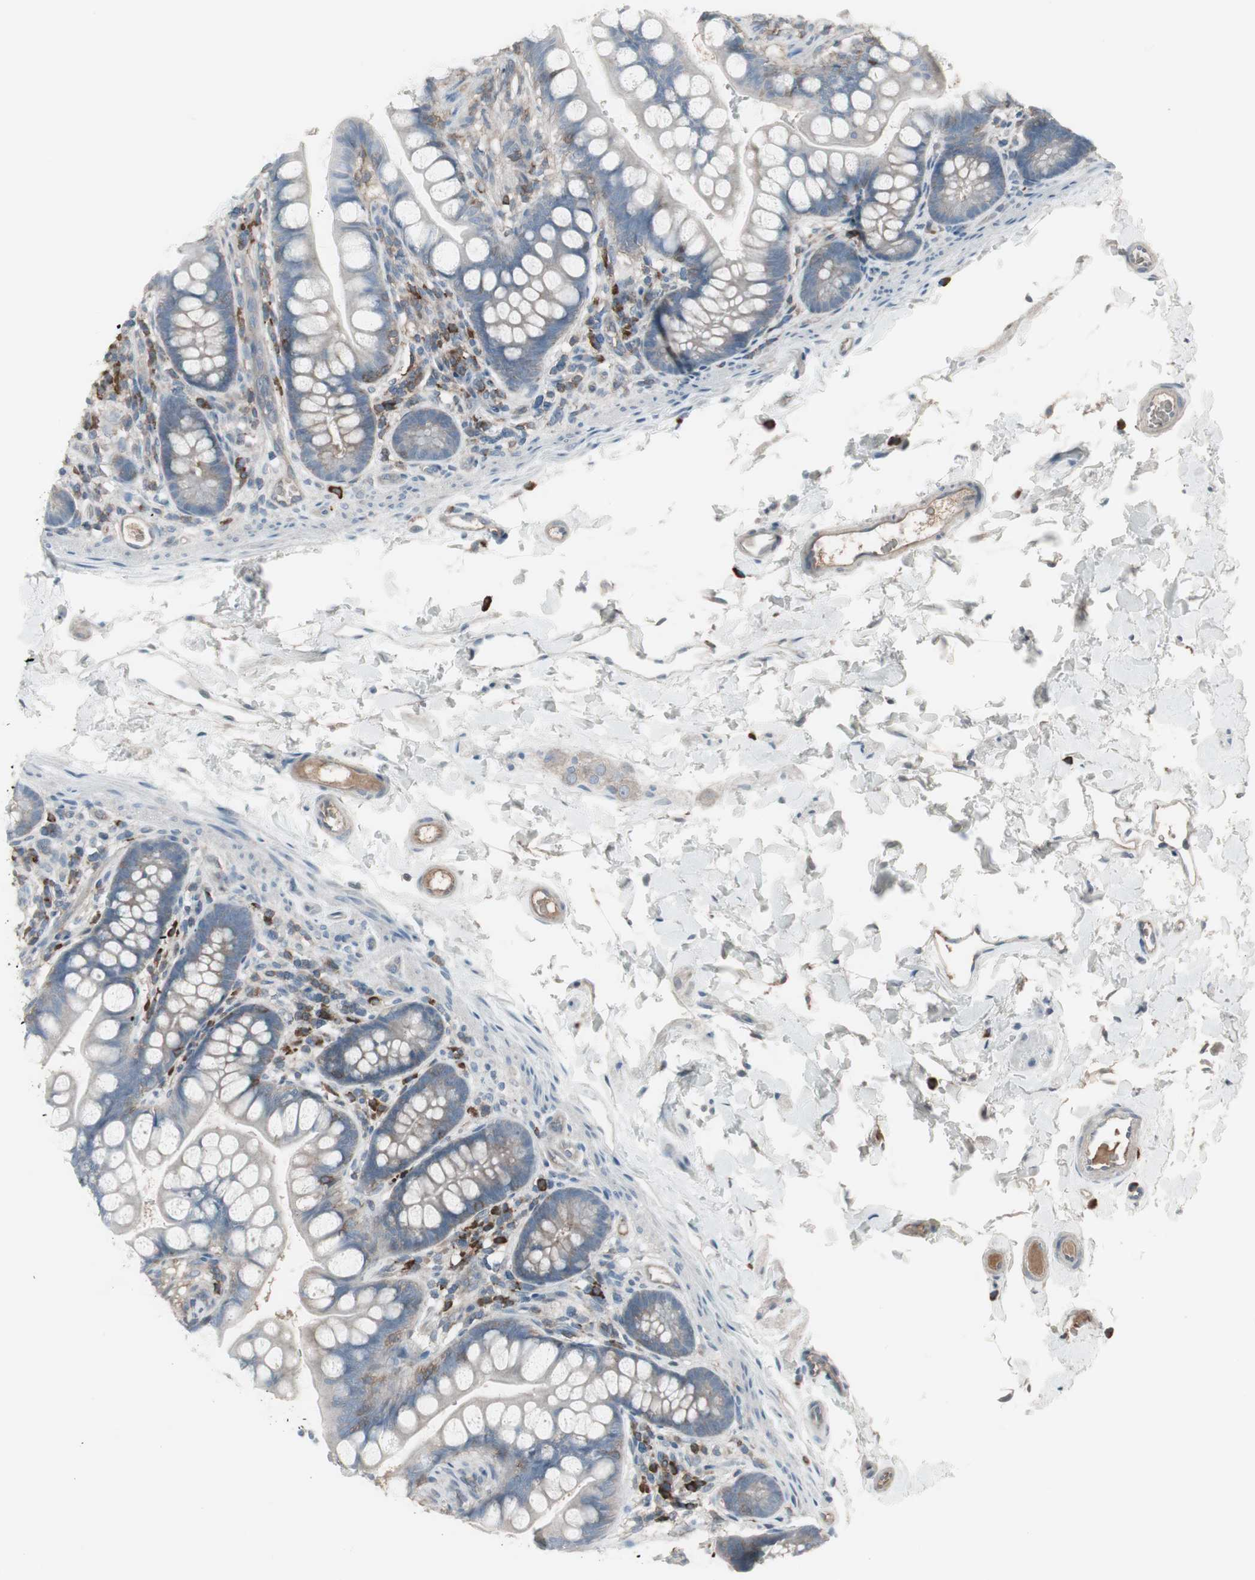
{"staining": {"intensity": "weak", "quantity": ">75%", "location": "cytoplasmic/membranous"}, "tissue": "small intestine", "cell_type": "Glandular cells", "image_type": "normal", "snomed": [{"axis": "morphology", "description": "Normal tissue, NOS"}, {"axis": "topography", "description": "Small intestine"}], "caption": "Immunohistochemistry (IHC) photomicrograph of unremarkable human small intestine stained for a protein (brown), which shows low levels of weak cytoplasmic/membranous staining in about >75% of glandular cells.", "gene": "ZSCAN32", "patient": {"sex": "female", "age": 58}}